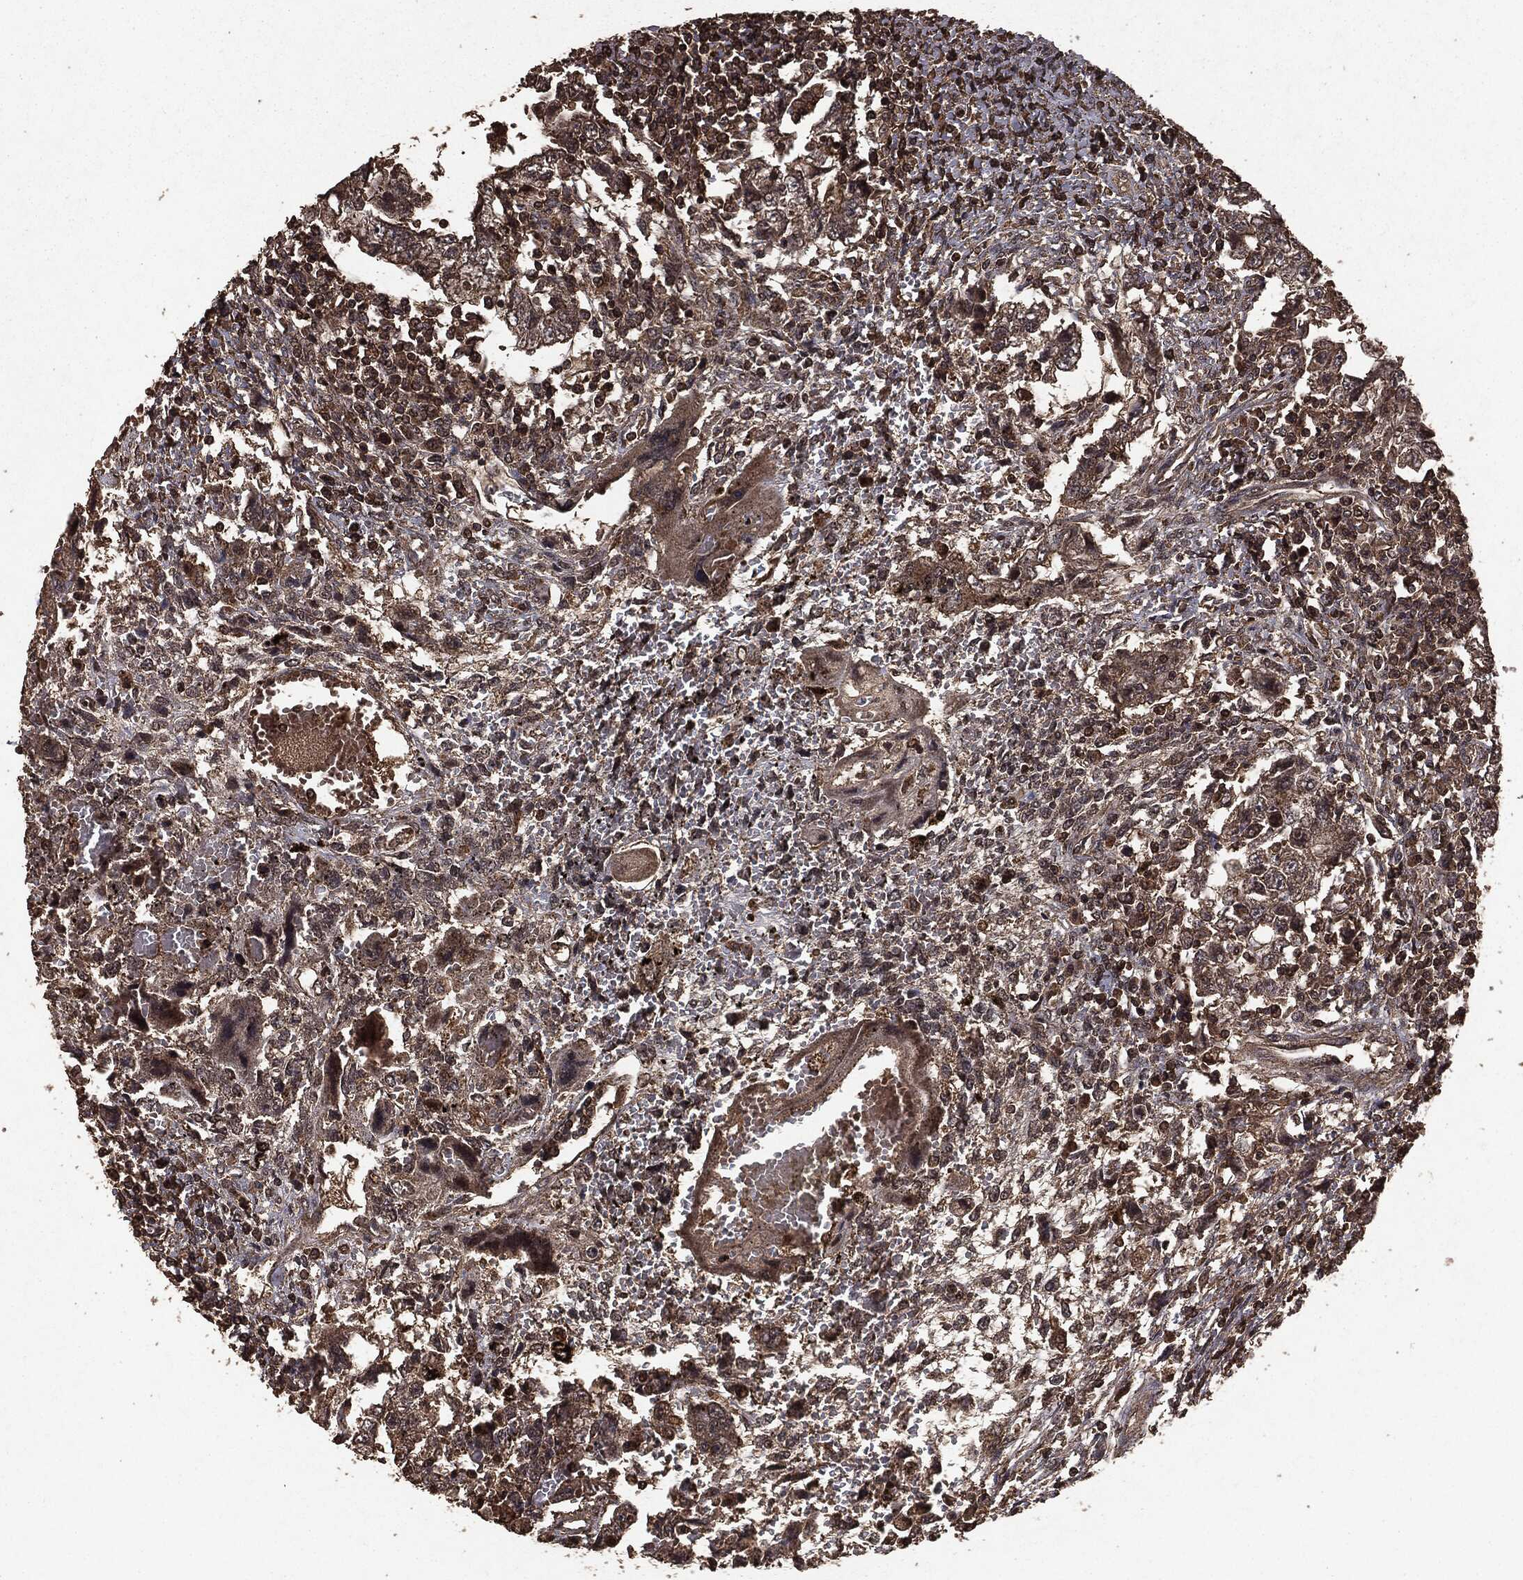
{"staining": {"intensity": "negative", "quantity": "none", "location": "none"}, "tissue": "testis cancer", "cell_type": "Tumor cells", "image_type": "cancer", "snomed": [{"axis": "morphology", "description": "Carcinoma, Embryonal, NOS"}, {"axis": "topography", "description": "Testis"}], "caption": "DAB immunohistochemical staining of testis cancer exhibits no significant expression in tumor cells.", "gene": "NME1", "patient": {"sex": "male", "age": 26}}